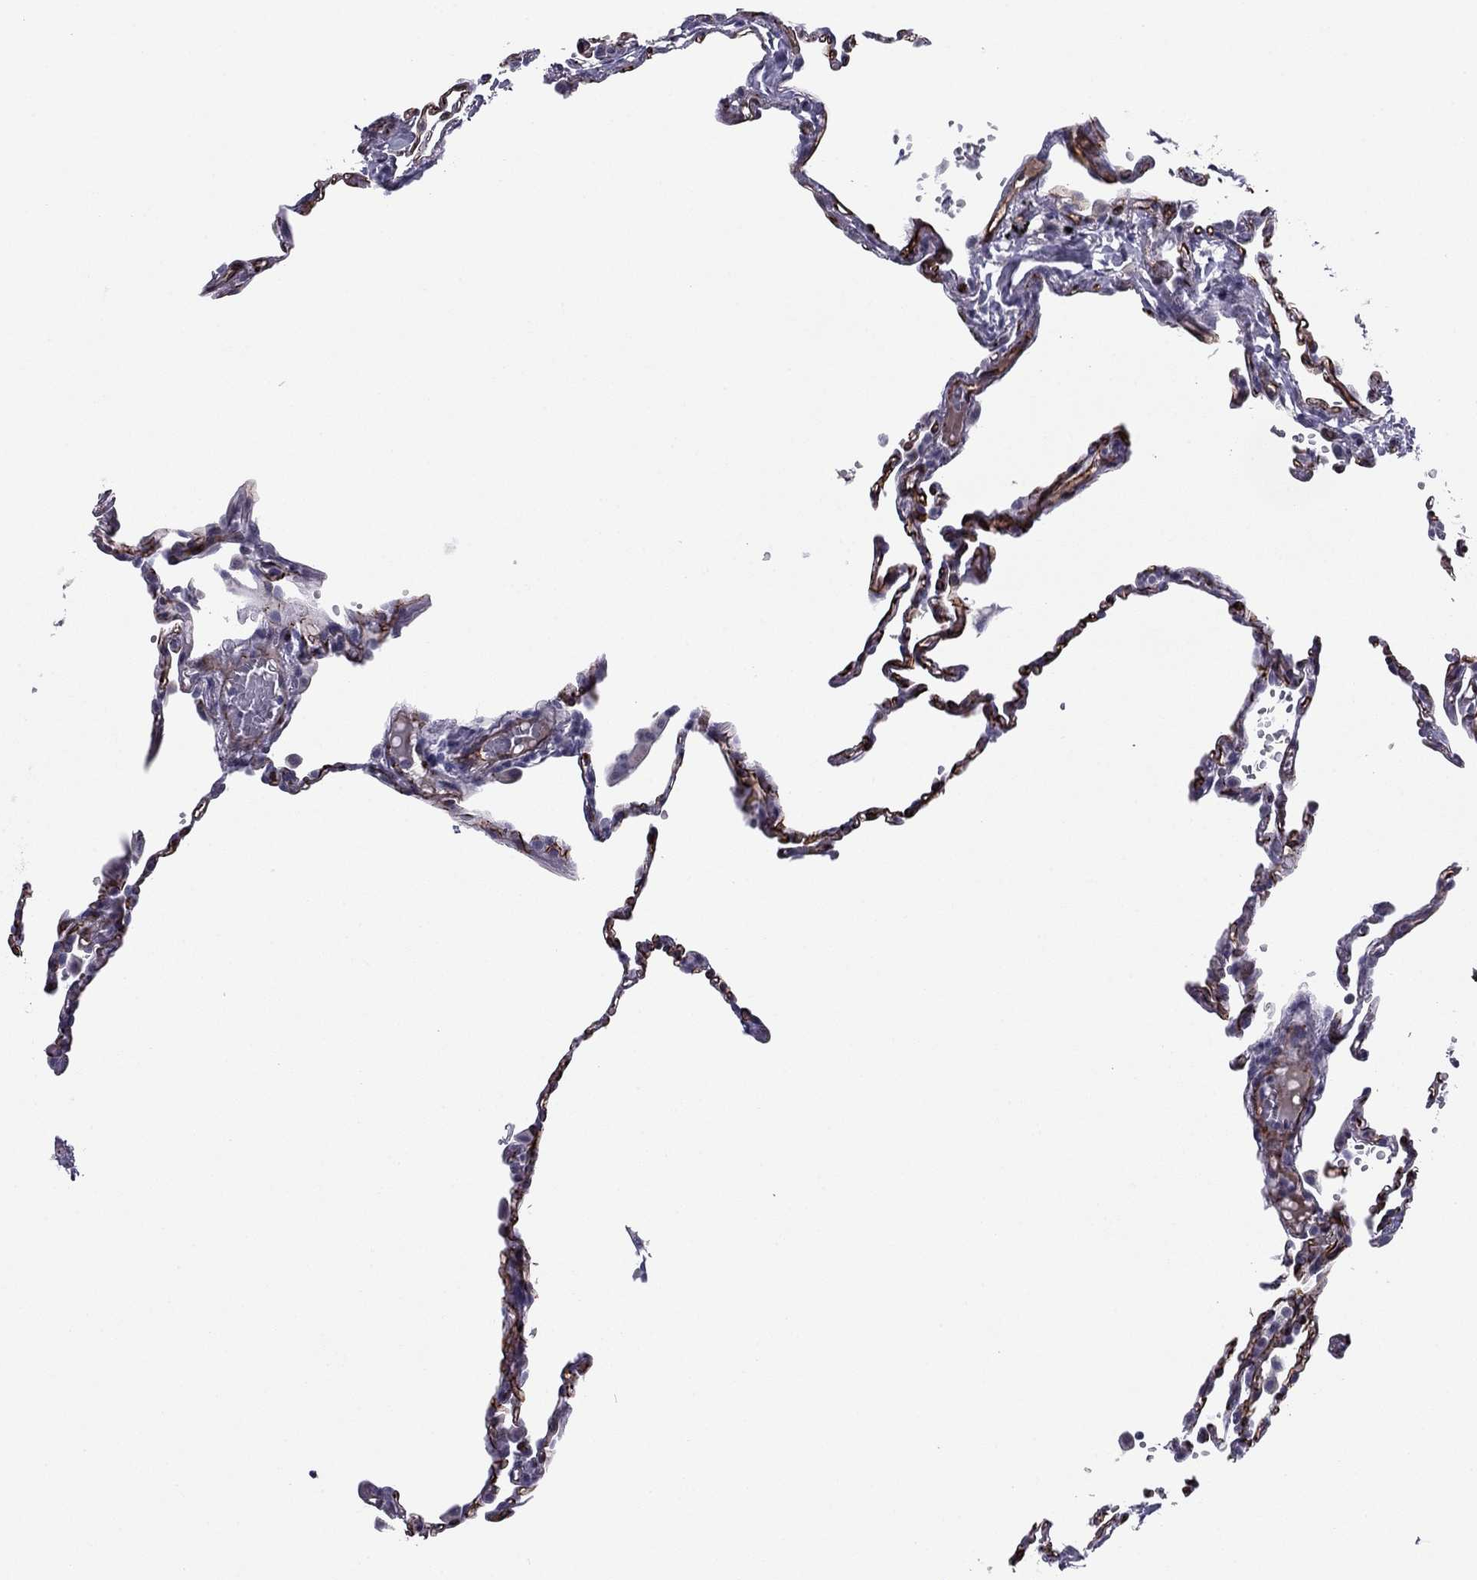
{"staining": {"intensity": "negative", "quantity": "none", "location": "none"}, "tissue": "lung", "cell_type": "Alveolar cells", "image_type": "normal", "snomed": [{"axis": "morphology", "description": "Normal tissue, NOS"}, {"axis": "topography", "description": "Lung"}], "caption": "This is an immunohistochemistry (IHC) micrograph of normal lung. There is no expression in alveolar cells.", "gene": "ANKS4B", "patient": {"sex": "male", "age": 78}}